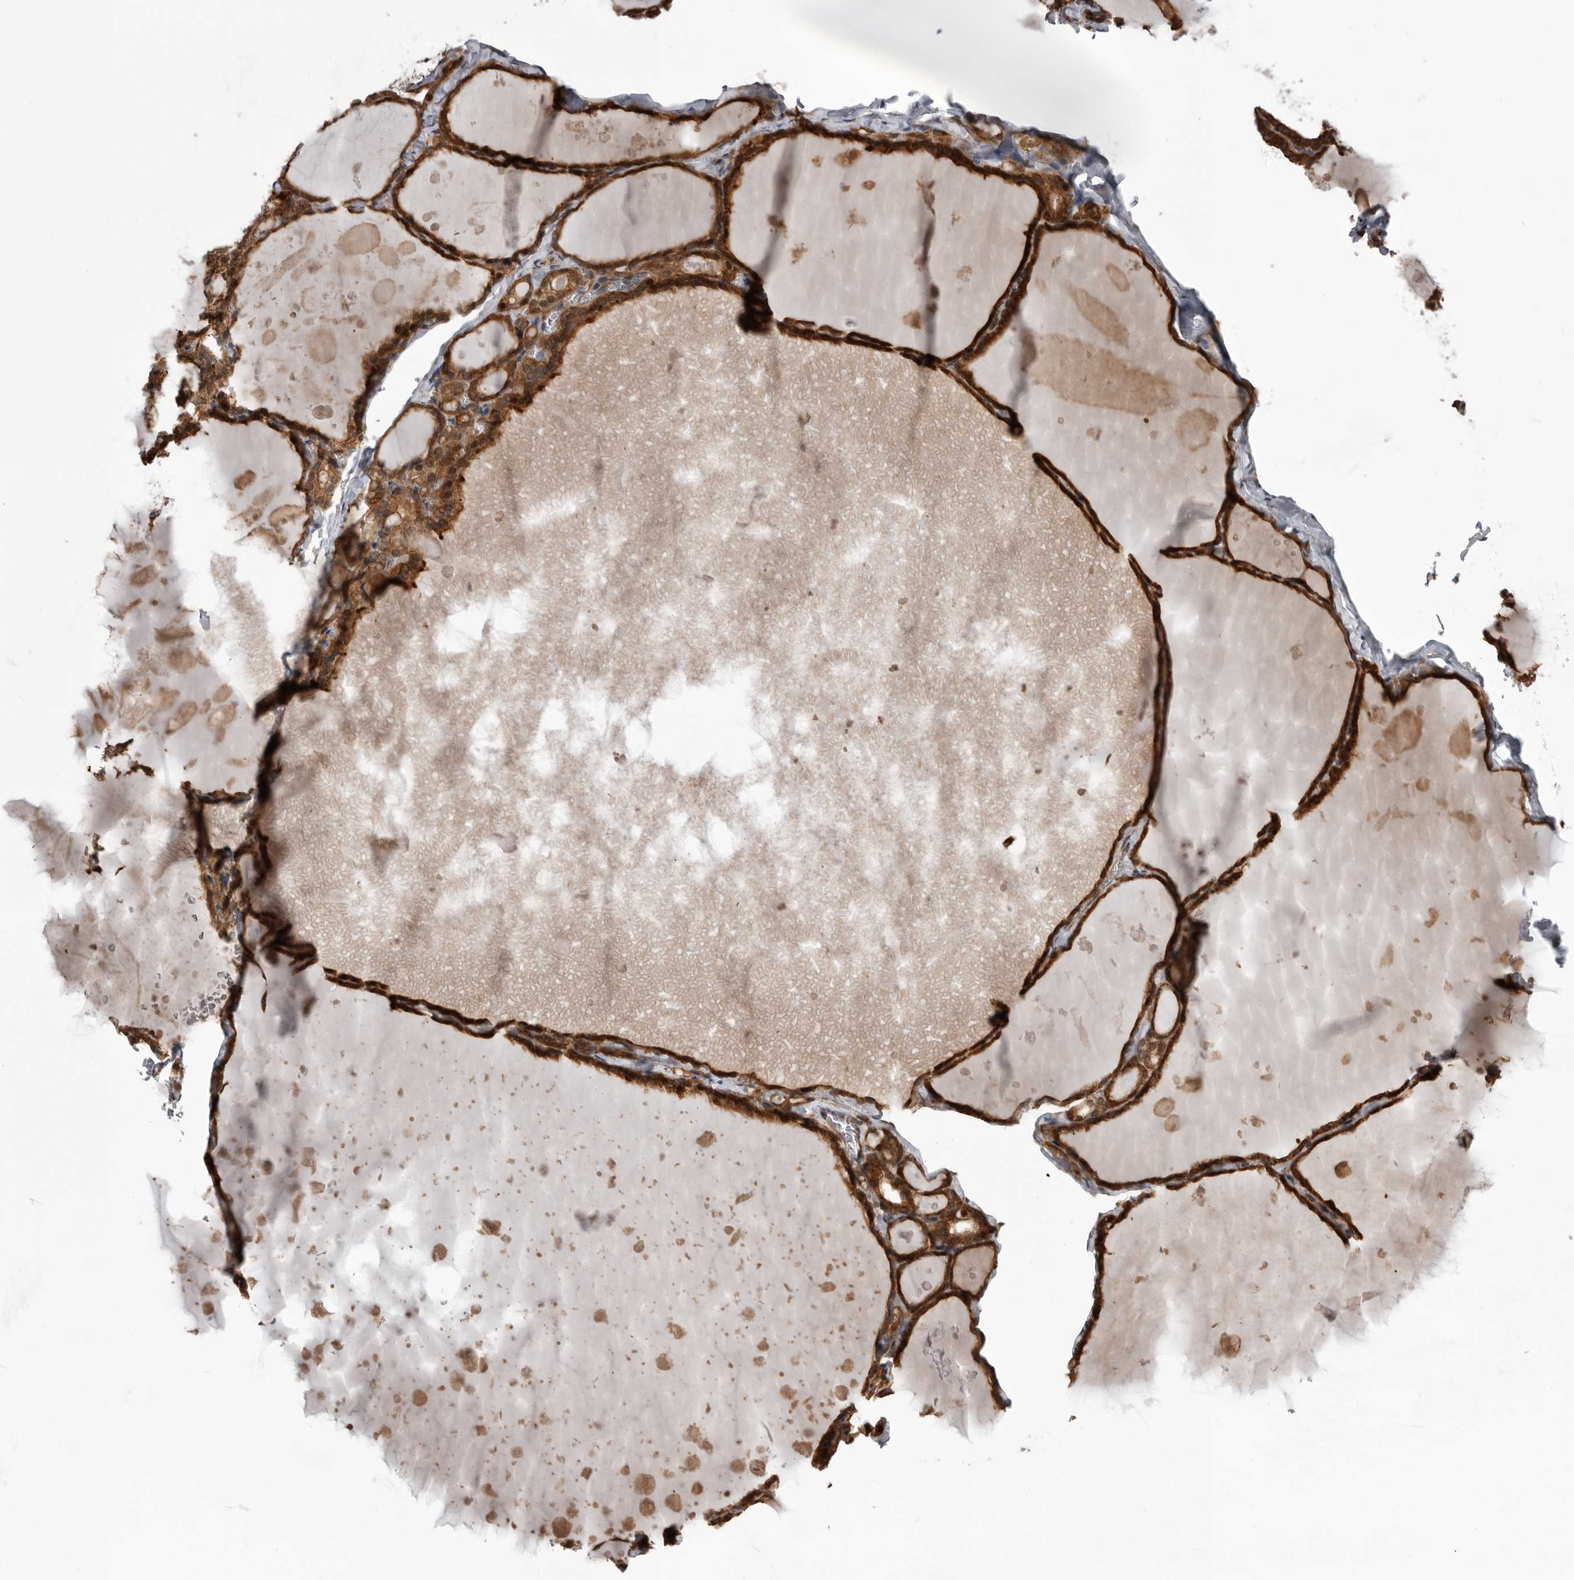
{"staining": {"intensity": "strong", "quantity": ">75%", "location": "cytoplasmic/membranous"}, "tissue": "thyroid gland", "cell_type": "Glandular cells", "image_type": "normal", "snomed": [{"axis": "morphology", "description": "Normal tissue, NOS"}, {"axis": "topography", "description": "Thyroid gland"}], "caption": "About >75% of glandular cells in unremarkable thyroid gland show strong cytoplasmic/membranous protein expression as visualized by brown immunohistochemical staining.", "gene": "RAB3GAP2", "patient": {"sex": "male", "age": 56}}